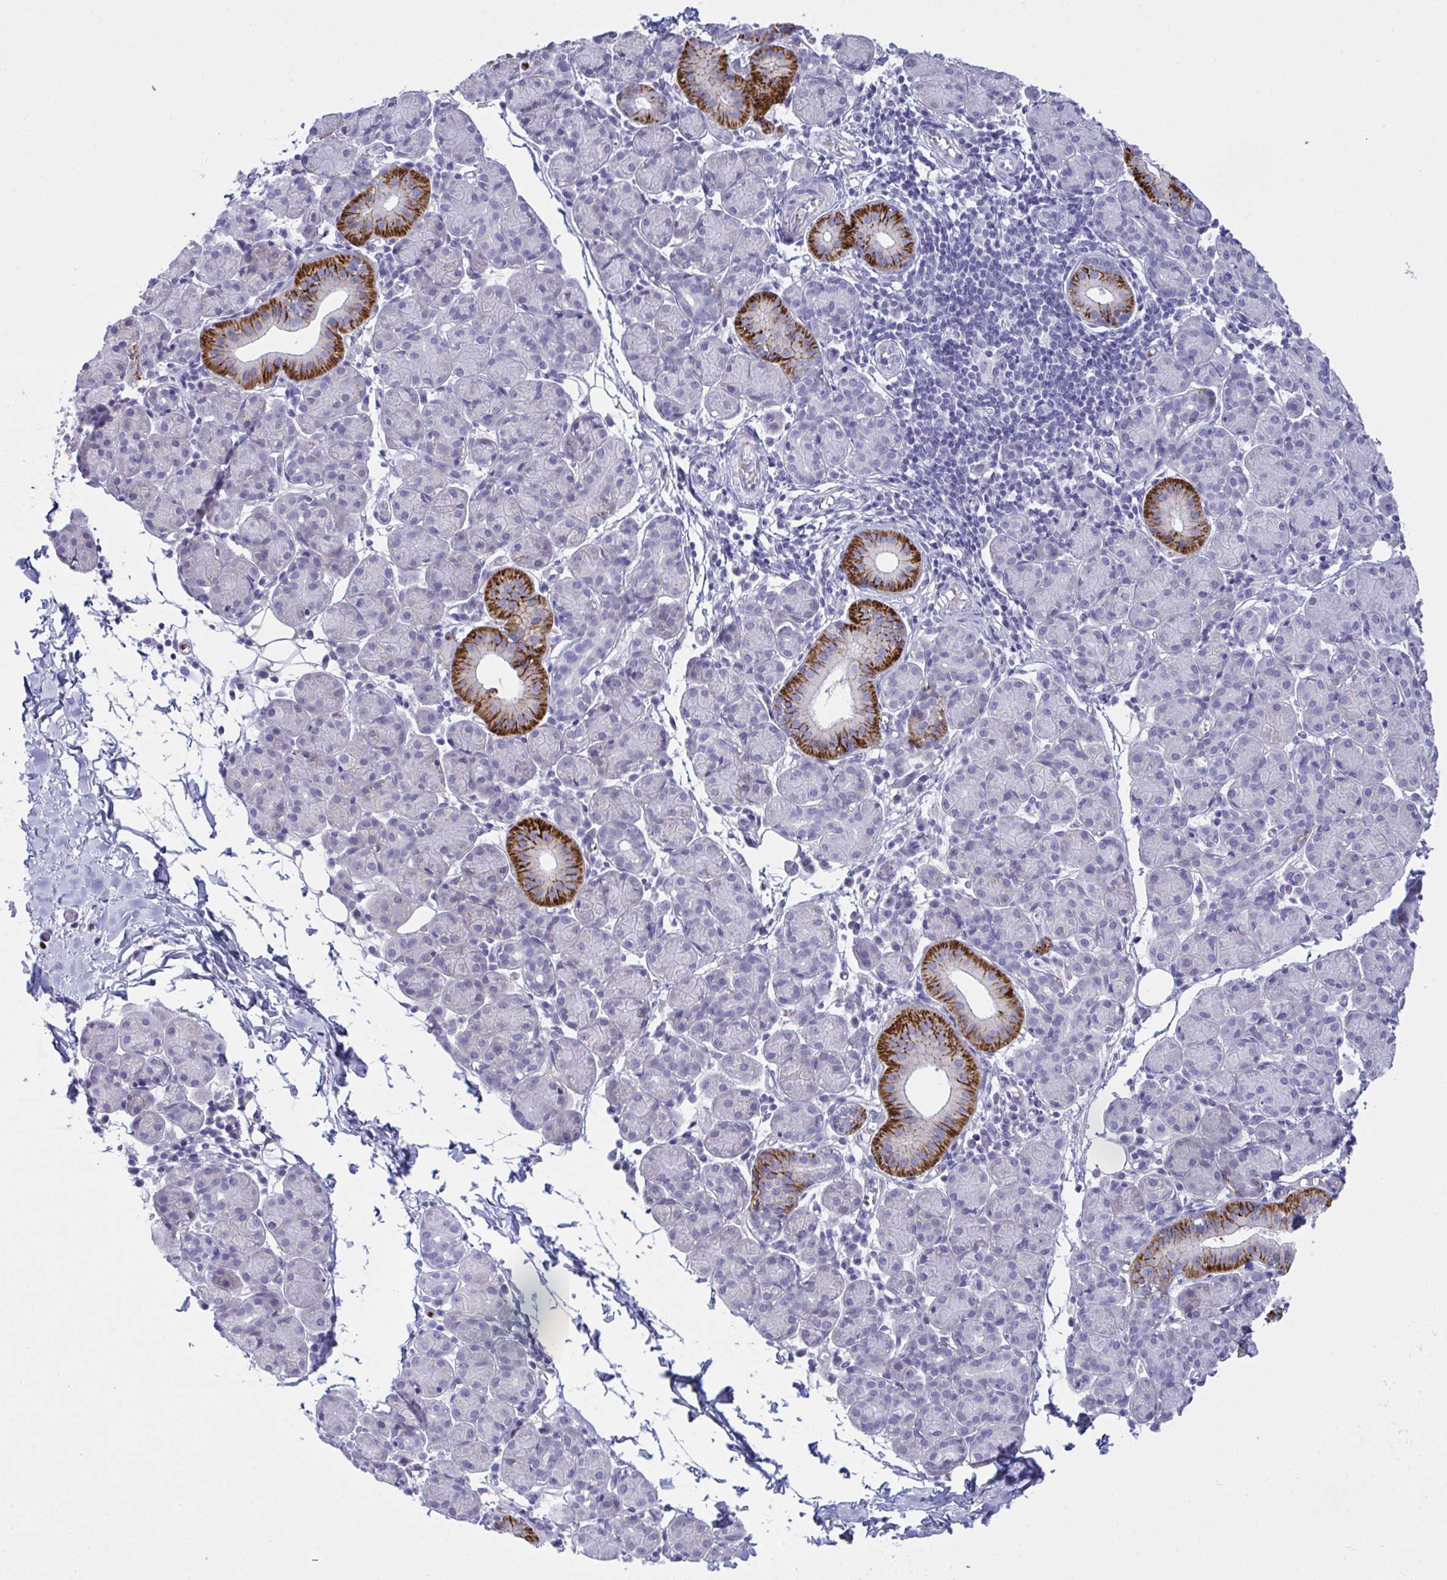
{"staining": {"intensity": "strong", "quantity": "<25%", "location": "cytoplasmic/membranous"}, "tissue": "salivary gland", "cell_type": "Glandular cells", "image_type": "normal", "snomed": [{"axis": "morphology", "description": "Normal tissue, NOS"}, {"axis": "morphology", "description": "Inflammation, NOS"}, {"axis": "topography", "description": "Lymph node"}, {"axis": "topography", "description": "Salivary gland"}], "caption": "Protein analysis of unremarkable salivary gland demonstrates strong cytoplasmic/membranous expression in approximately <25% of glandular cells.", "gene": "PLEKHH1", "patient": {"sex": "male", "age": 3}}